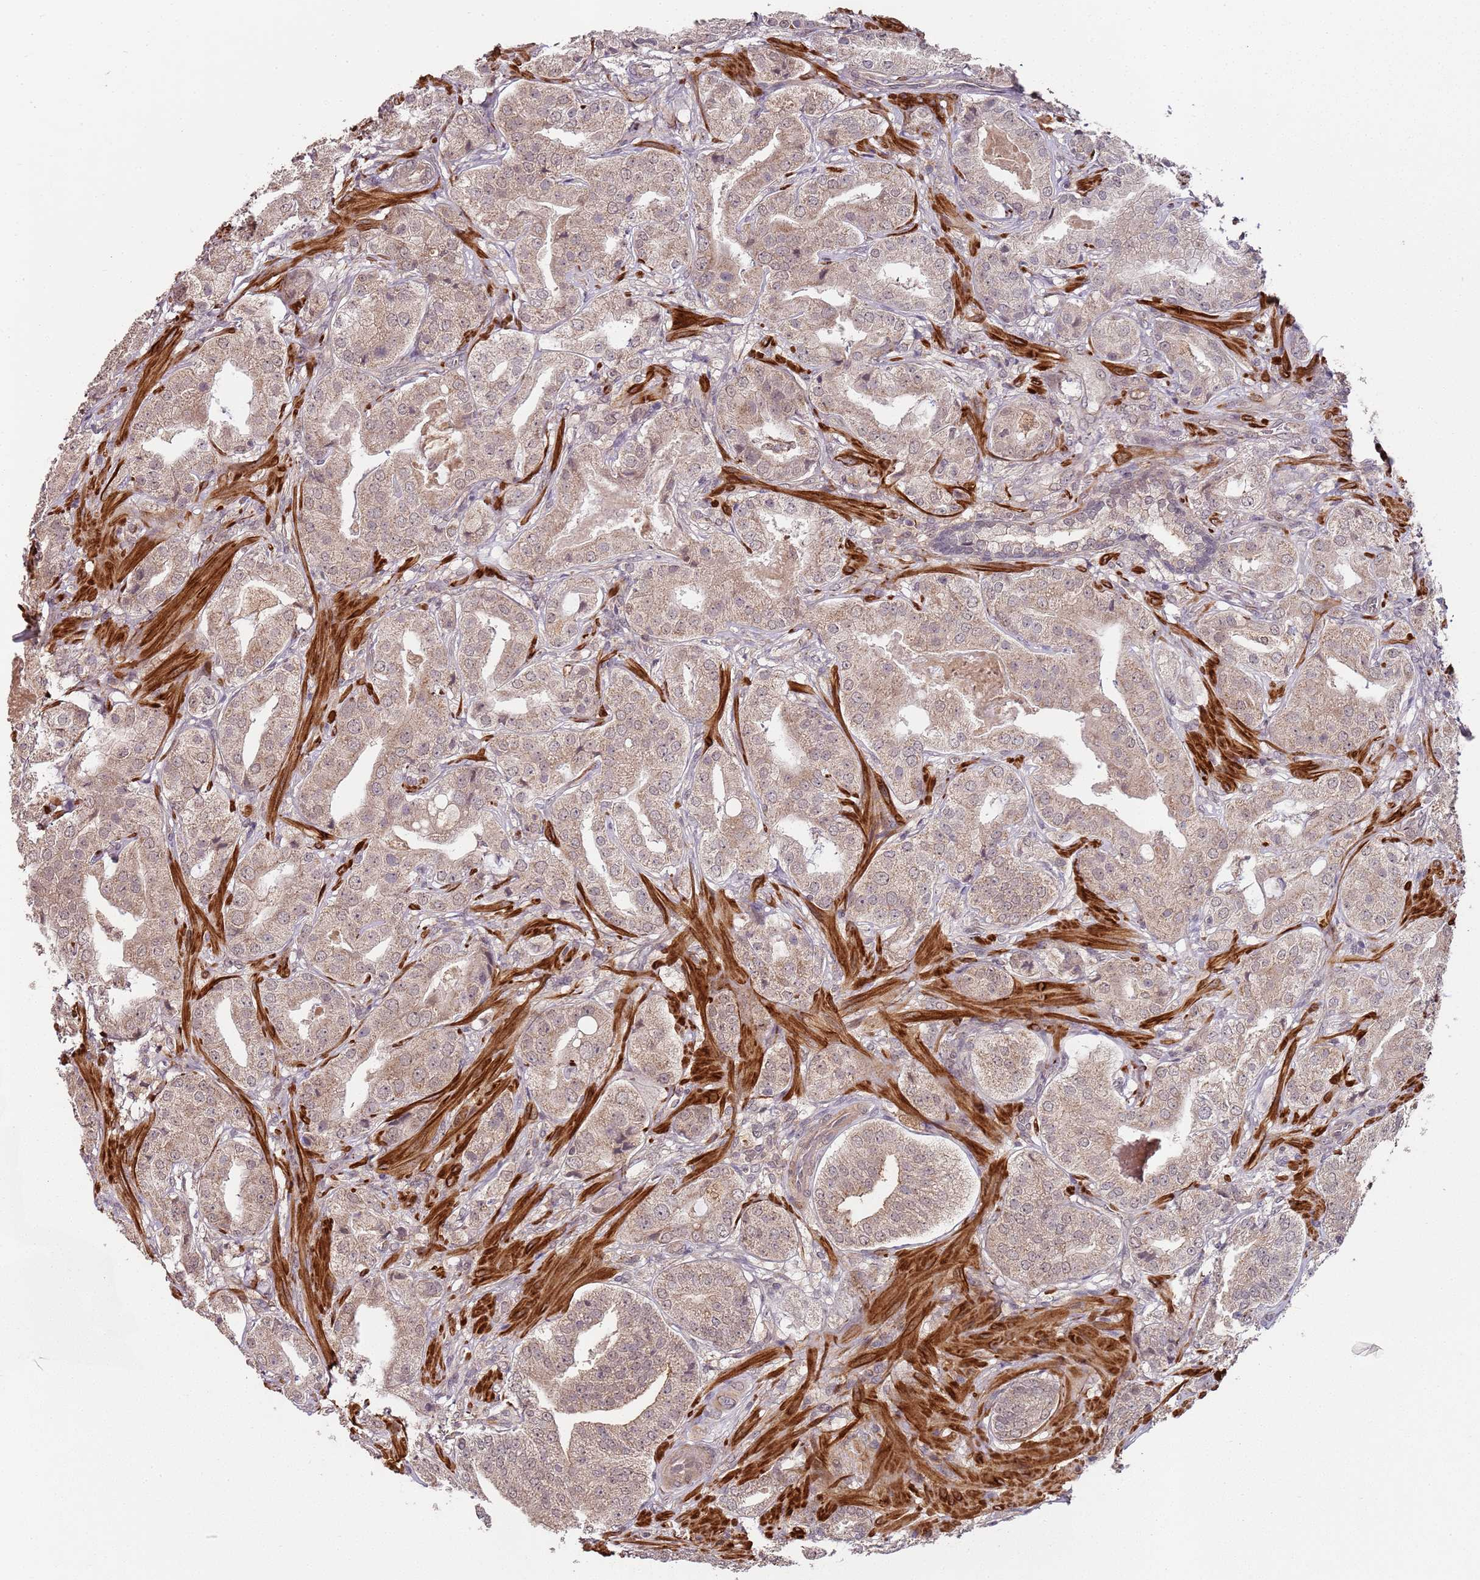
{"staining": {"intensity": "weak", "quantity": ">75%", "location": "cytoplasmic/membranous"}, "tissue": "prostate cancer", "cell_type": "Tumor cells", "image_type": "cancer", "snomed": [{"axis": "morphology", "description": "Adenocarcinoma, High grade"}, {"axis": "topography", "description": "Prostate"}], "caption": "Weak cytoplasmic/membranous positivity for a protein is present in approximately >75% of tumor cells of prostate cancer (adenocarcinoma (high-grade)) using immunohistochemistry.", "gene": "LIN37", "patient": {"sex": "male", "age": 63}}